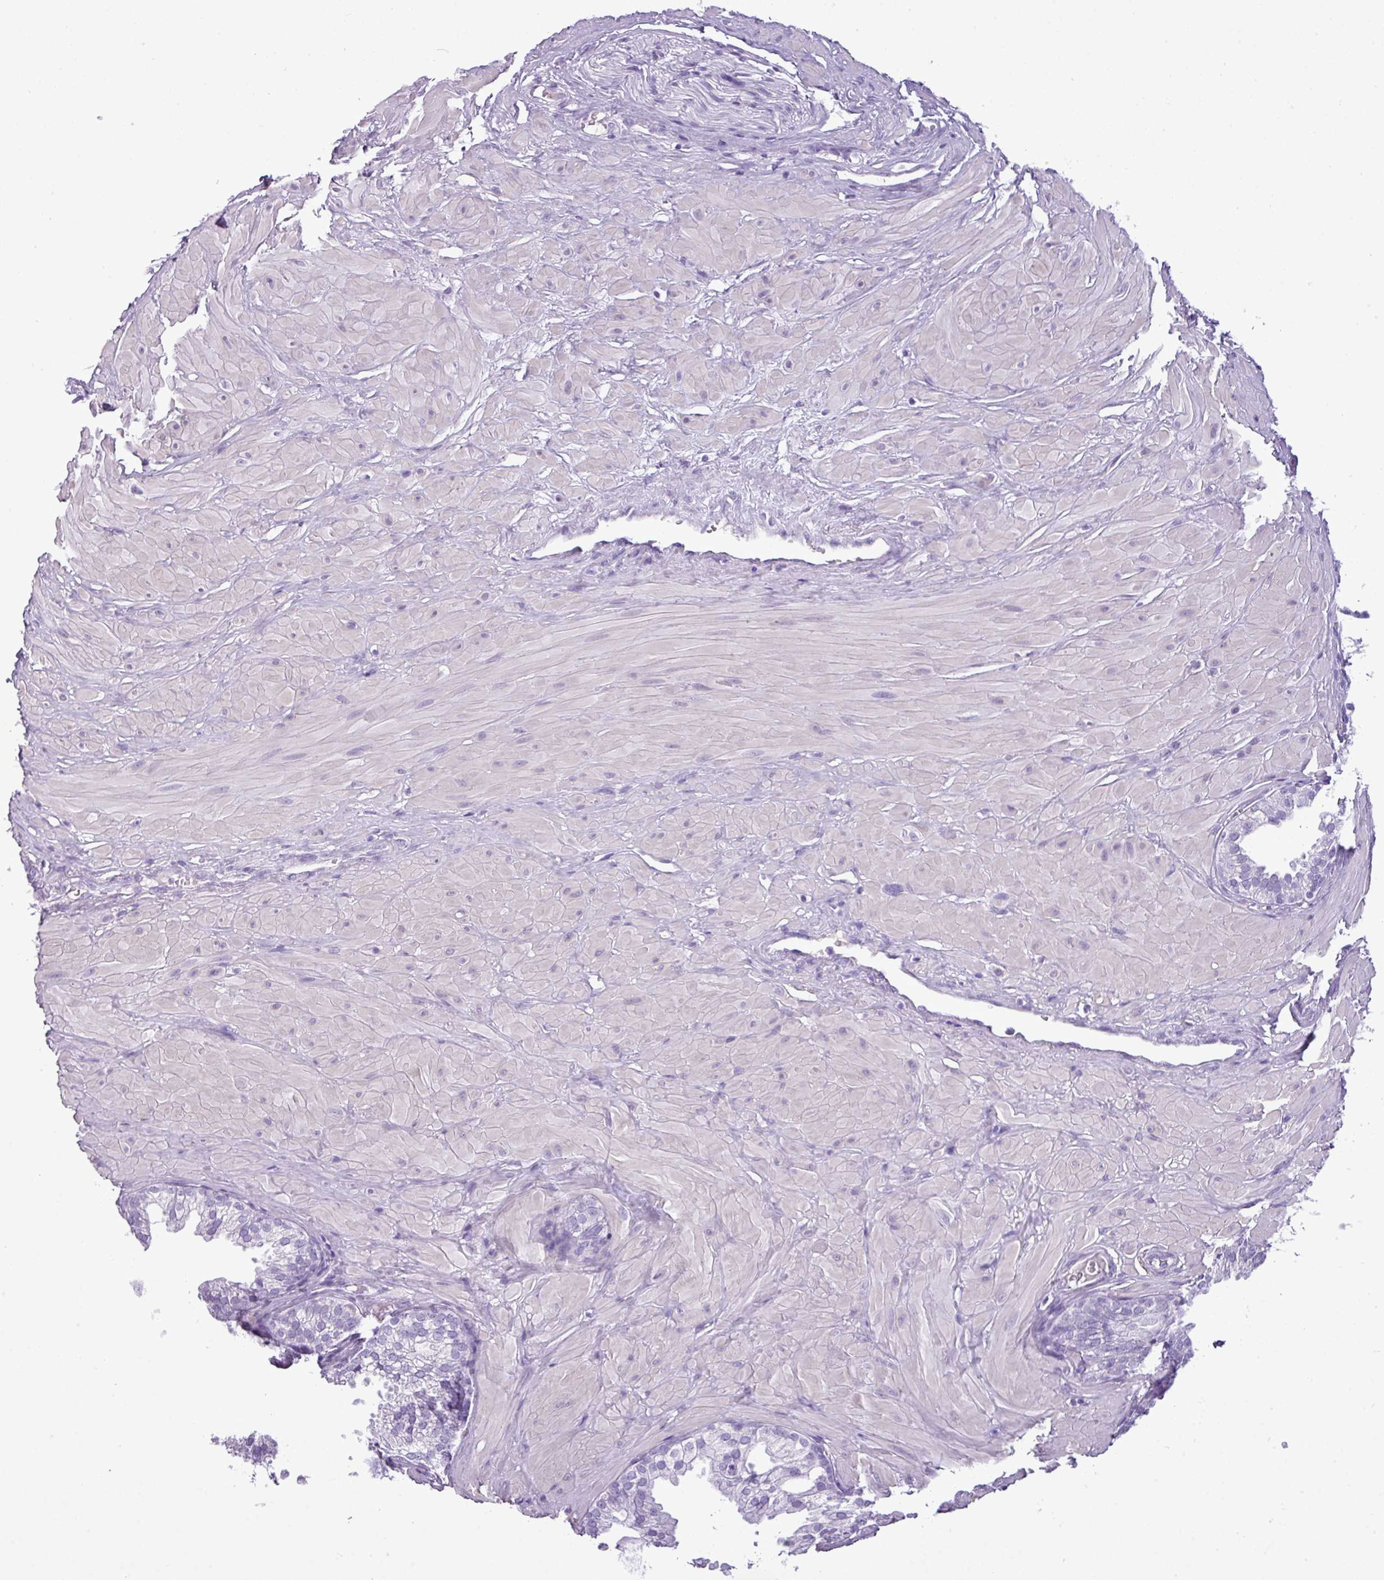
{"staining": {"intensity": "negative", "quantity": "none", "location": "none"}, "tissue": "prostate", "cell_type": "Glandular cells", "image_type": "normal", "snomed": [{"axis": "morphology", "description": "Normal tissue, NOS"}, {"axis": "topography", "description": "Prostate"}, {"axis": "topography", "description": "Peripheral nerve tissue"}], "caption": "DAB (3,3'-diaminobenzidine) immunohistochemical staining of unremarkable prostate displays no significant expression in glandular cells.", "gene": "RBMXL2", "patient": {"sex": "male", "age": 55}}